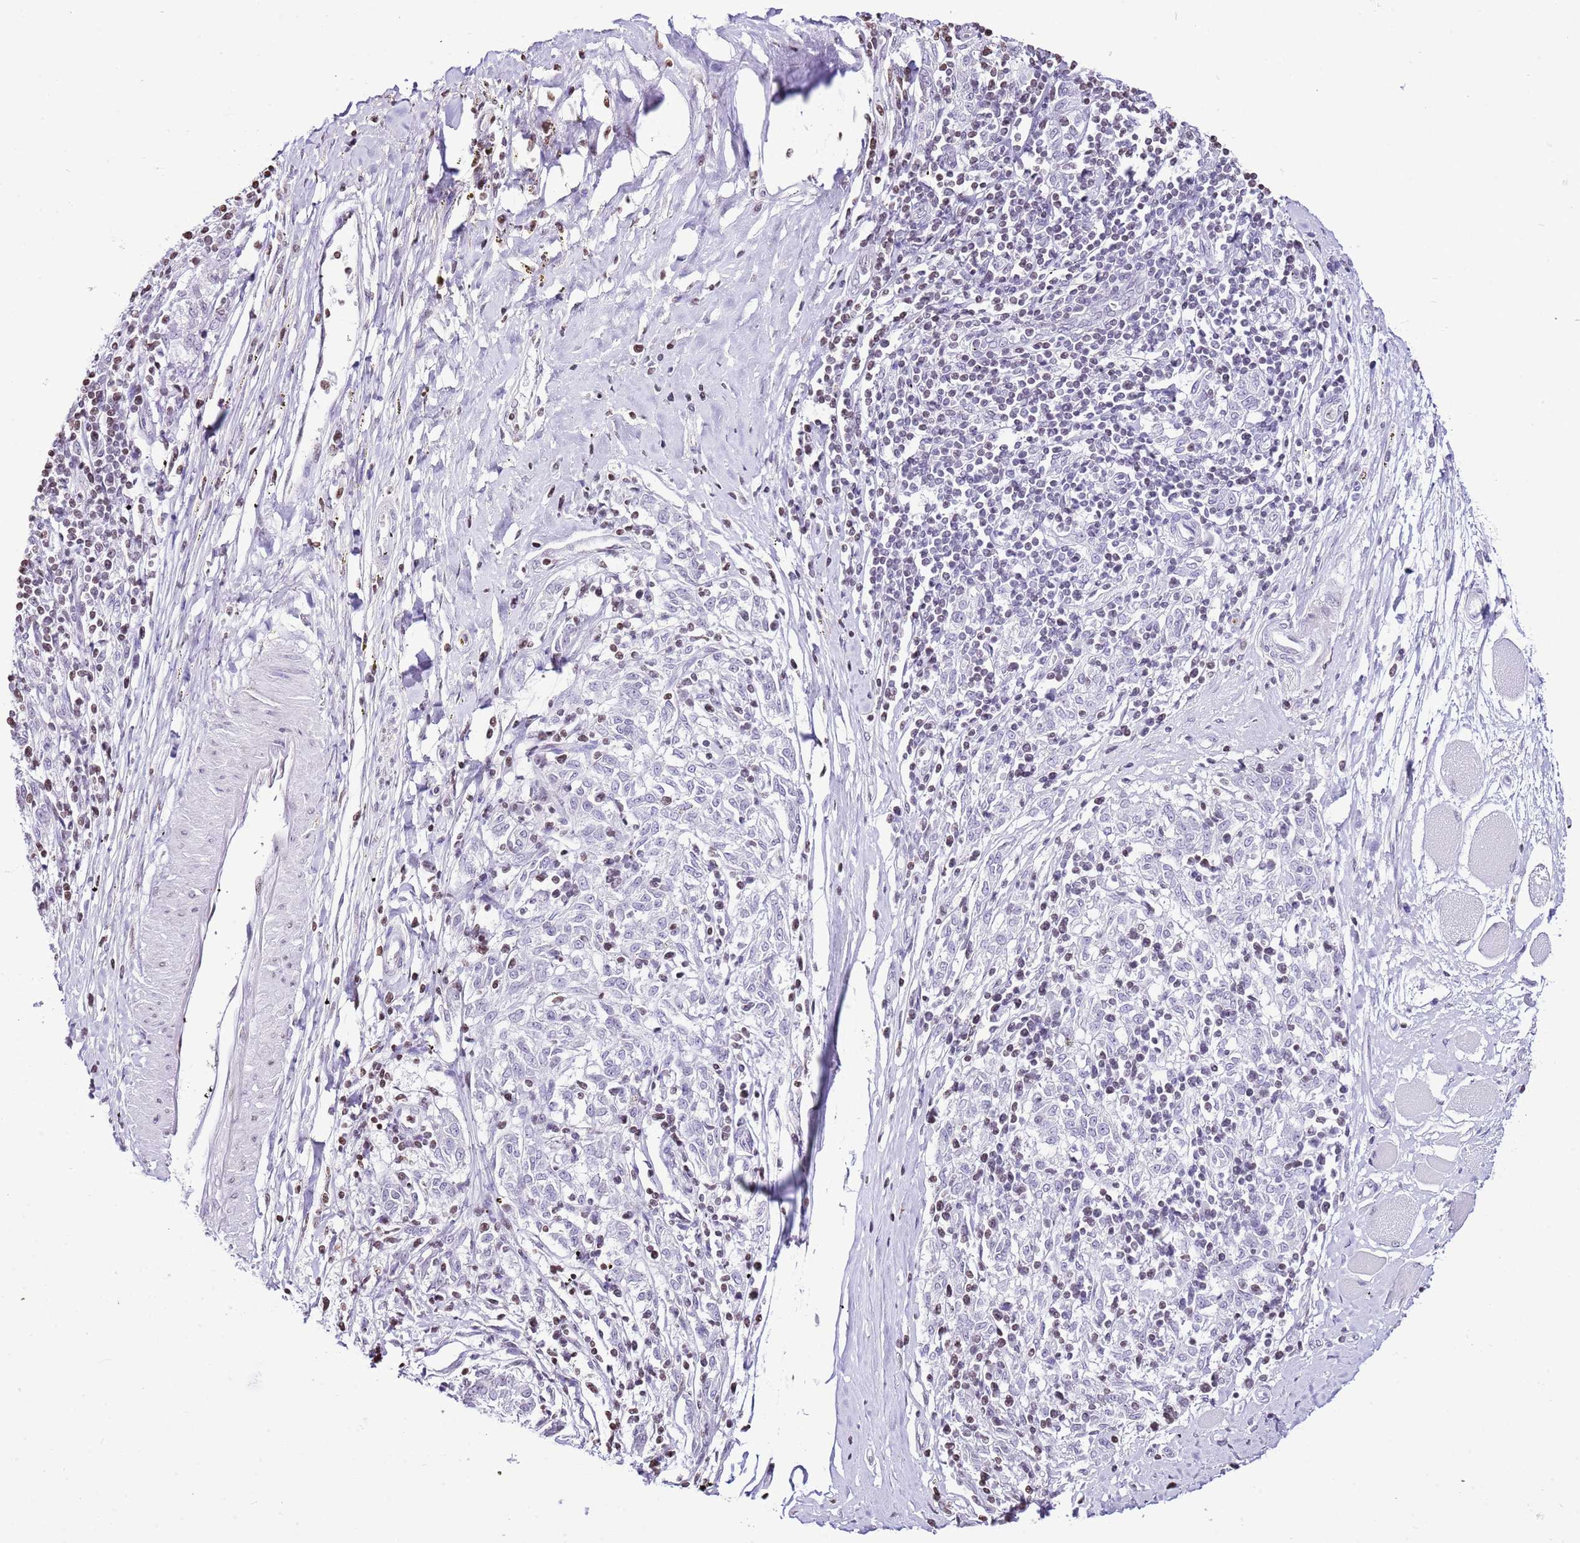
{"staining": {"intensity": "negative", "quantity": "none", "location": "none"}, "tissue": "melanoma", "cell_type": "Tumor cells", "image_type": "cancer", "snomed": [{"axis": "morphology", "description": "Malignant melanoma, NOS"}, {"axis": "topography", "description": "Skin"}], "caption": "Immunohistochemistry histopathology image of malignant melanoma stained for a protein (brown), which displays no expression in tumor cells.", "gene": "PRR15", "patient": {"sex": "female", "age": 72}}